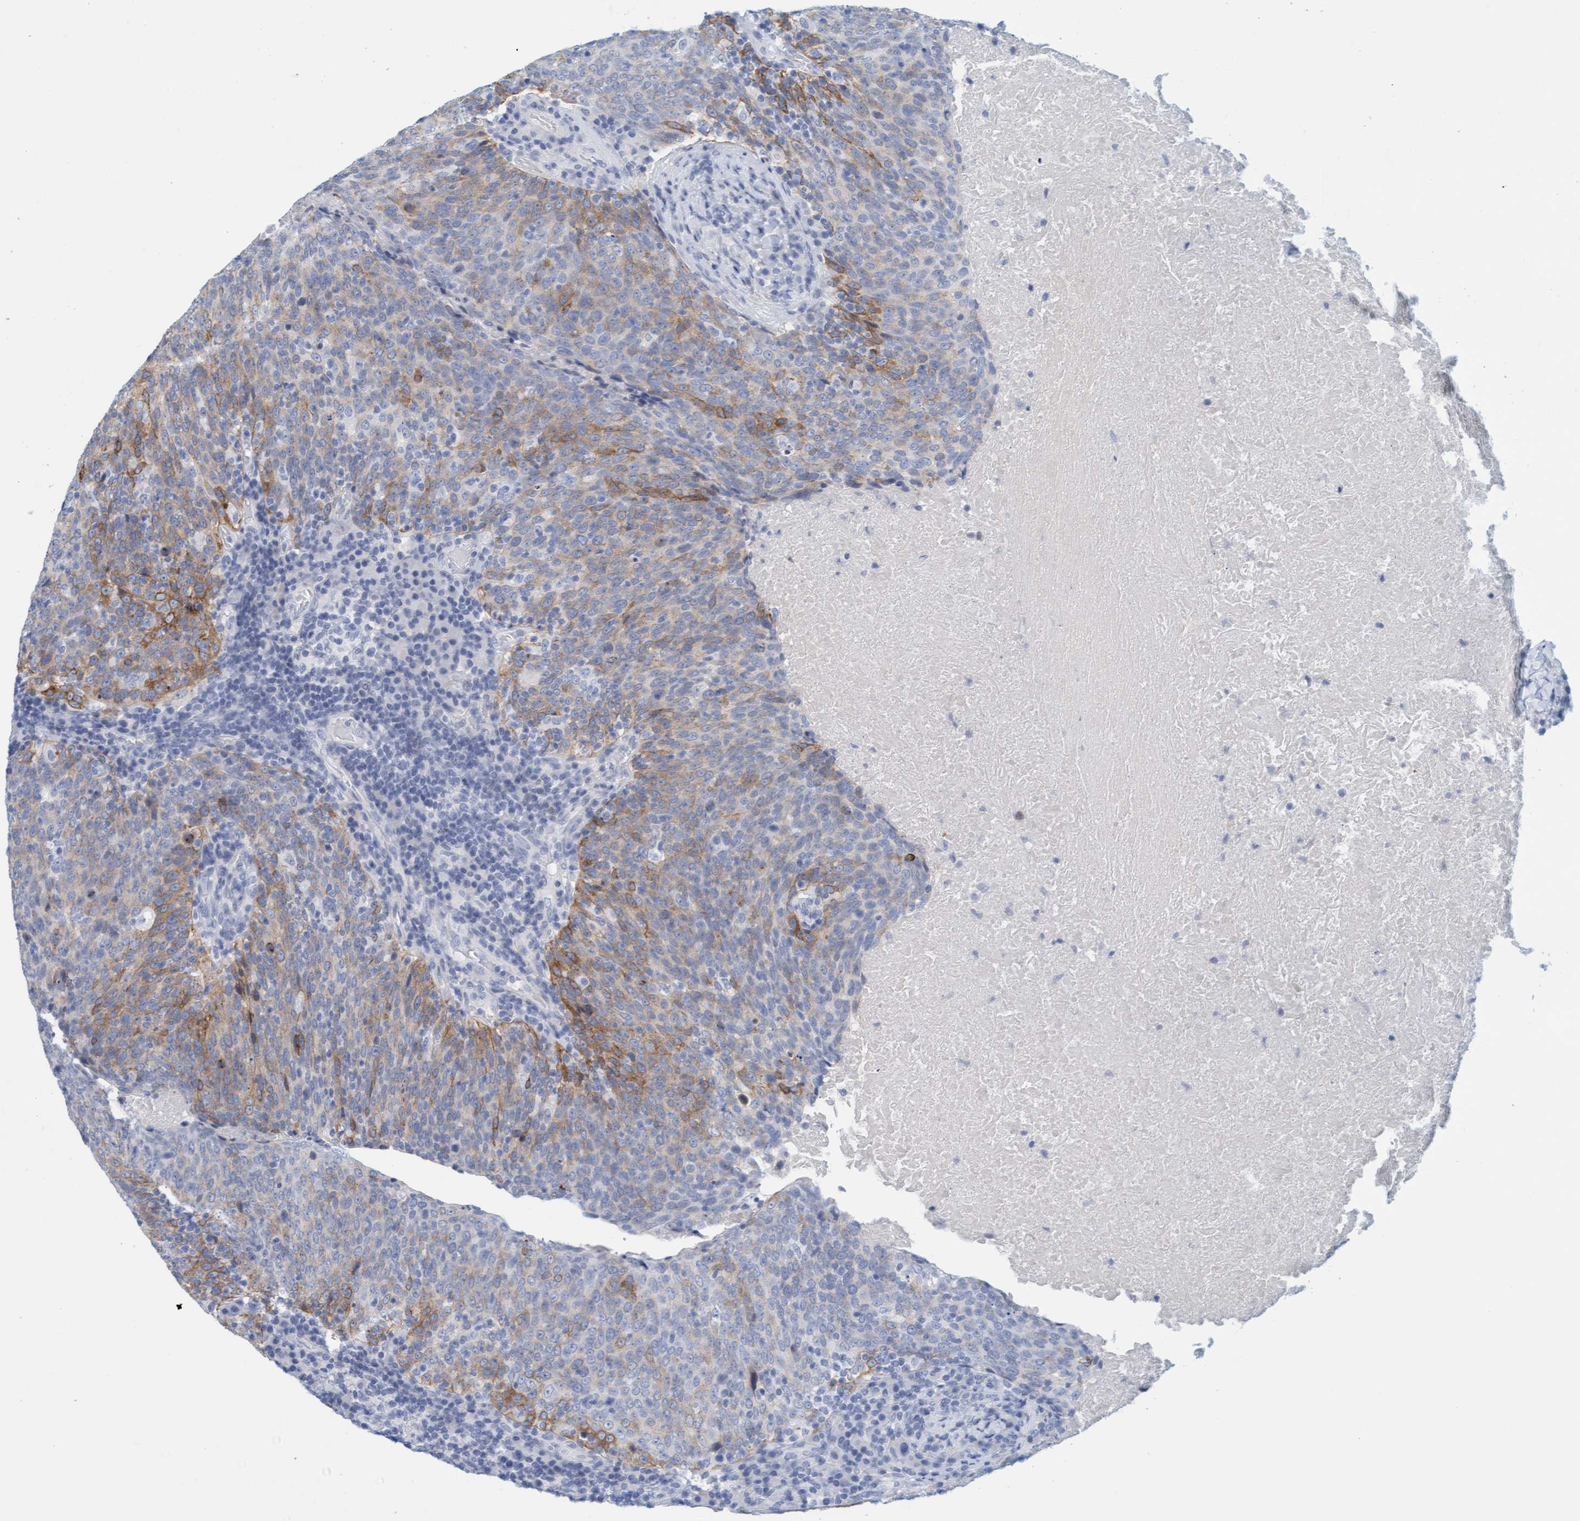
{"staining": {"intensity": "moderate", "quantity": ">75%", "location": "cytoplasmic/membranous"}, "tissue": "head and neck cancer", "cell_type": "Tumor cells", "image_type": "cancer", "snomed": [{"axis": "morphology", "description": "Squamous cell carcinoma, NOS"}, {"axis": "morphology", "description": "Squamous cell carcinoma, metastatic, NOS"}, {"axis": "topography", "description": "Lymph node"}, {"axis": "topography", "description": "Head-Neck"}], "caption": "DAB (3,3'-diaminobenzidine) immunohistochemical staining of human head and neck cancer (metastatic squamous cell carcinoma) shows moderate cytoplasmic/membranous protein positivity in approximately >75% of tumor cells. (Brightfield microscopy of DAB IHC at high magnification).", "gene": "KLHL11", "patient": {"sex": "male", "age": 62}}